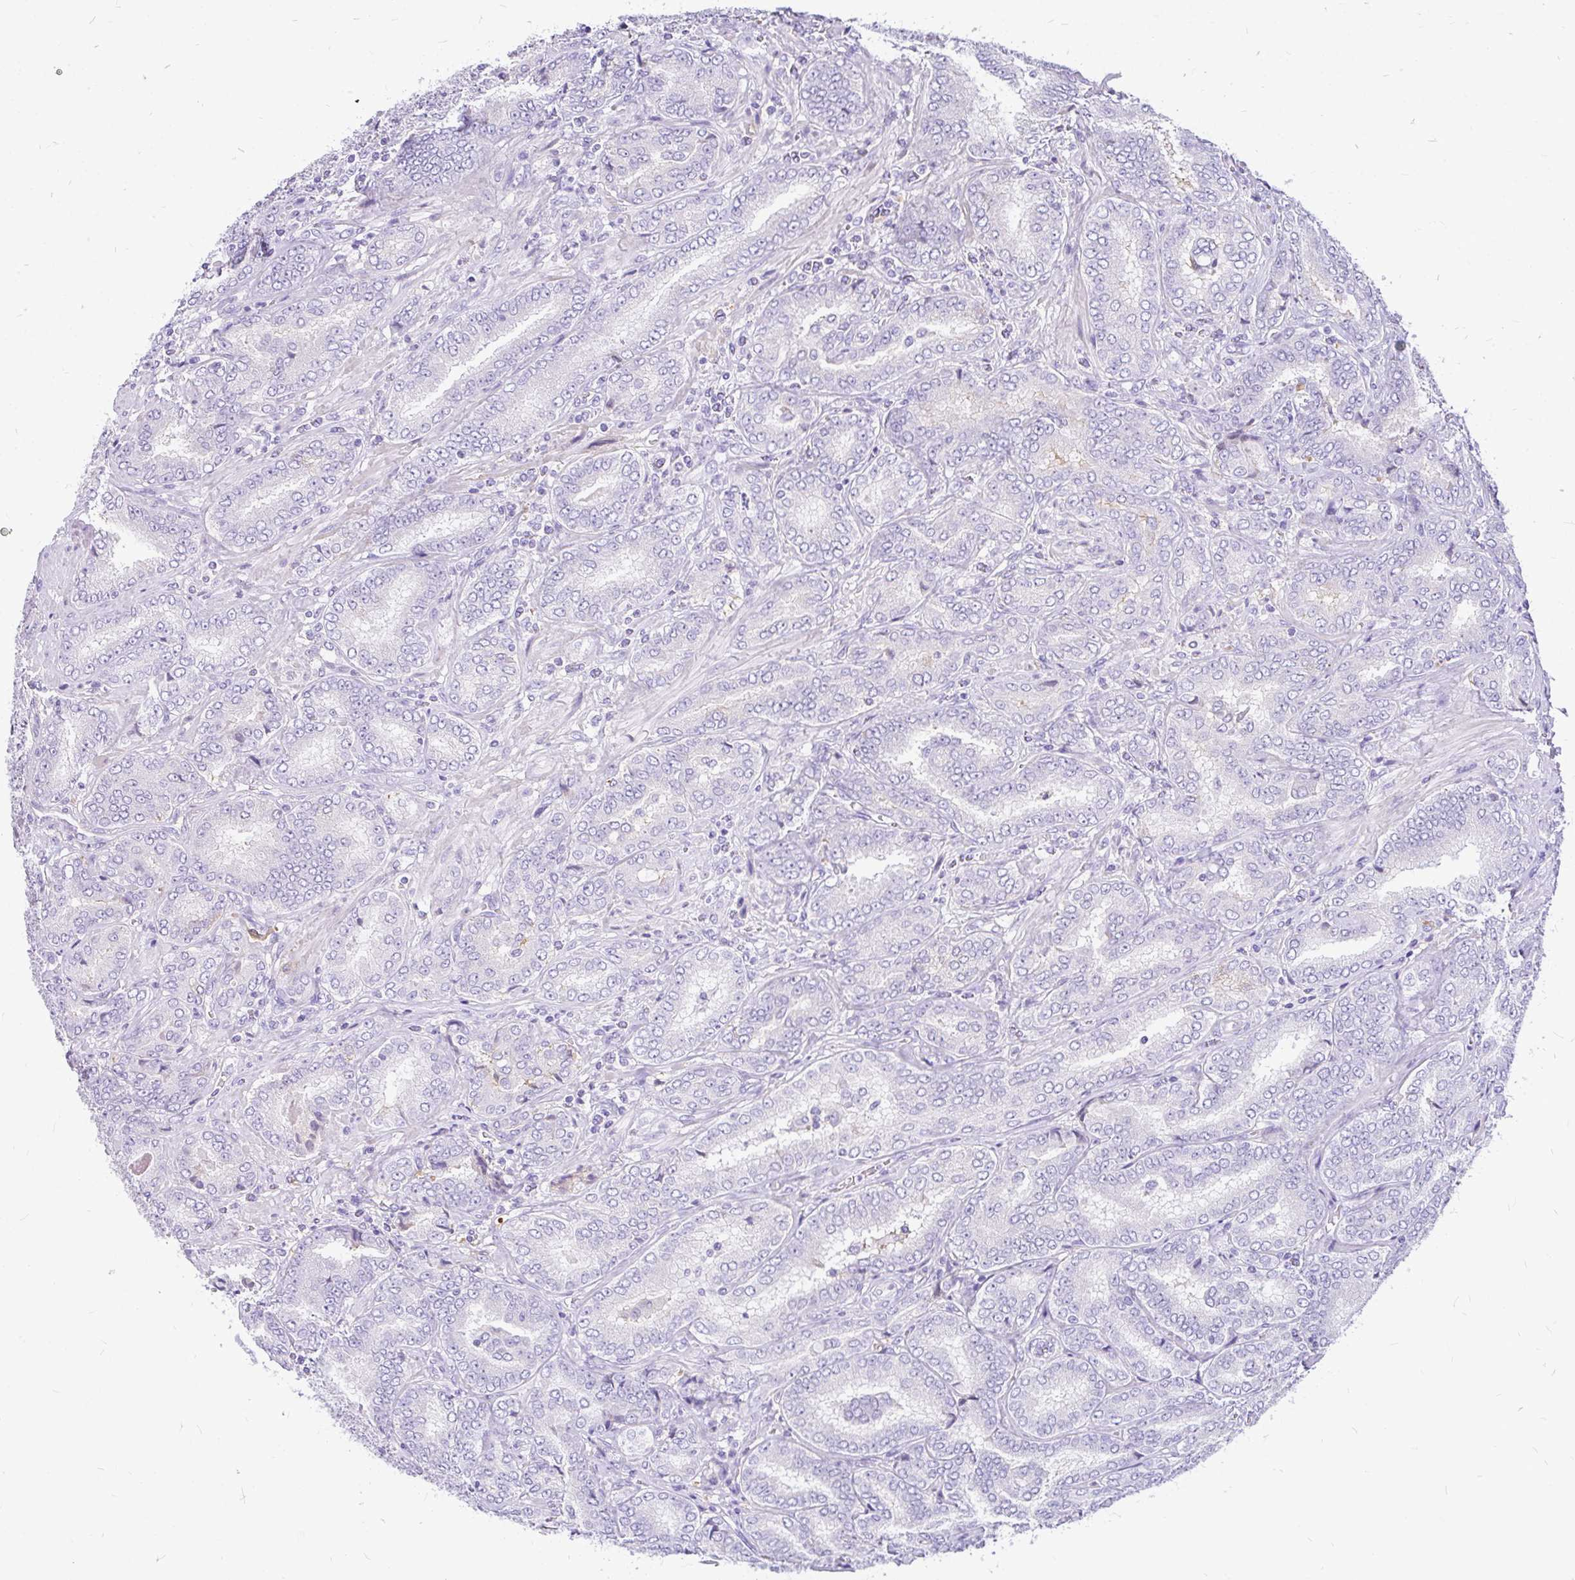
{"staining": {"intensity": "negative", "quantity": "none", "location": "none"}, "tissue": "prostate cancer", "cell_type": "Tumor cells", "image_type": "cancer", "snomed": [{"axis": "morphology", "description": "Adenocarcinoma, High grade"}, {"axis": "topography", "description": "Prostate"}], "caption": "This is a image of immunohistochemistry (IHC) staining of prostate adenocarcinoma (high-grade), which shows no staining in tumor cells.", "gene": "MAP1LC3A", "patient": {"sex": "male", "age": 72}}